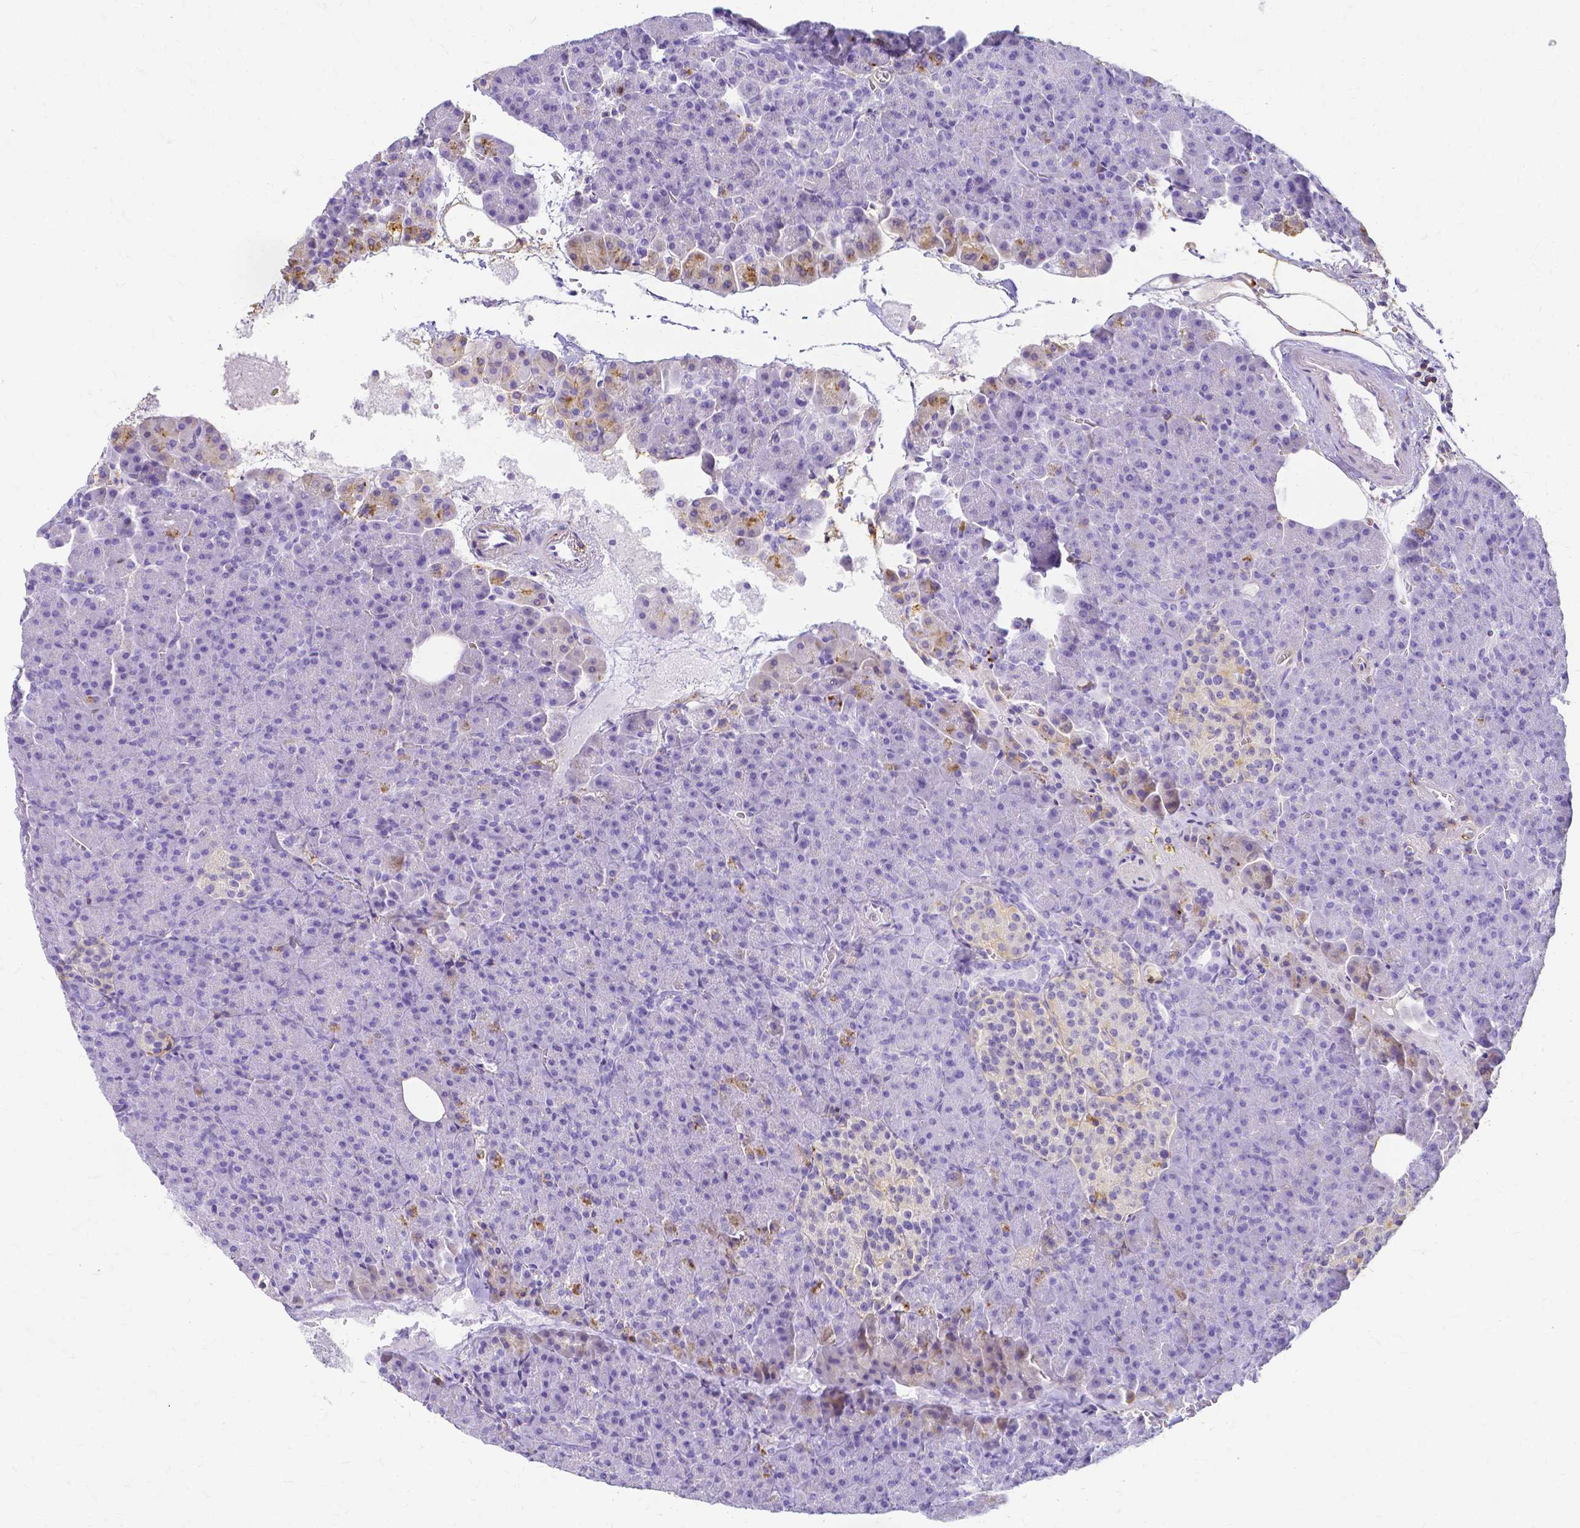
{"staining": {"intensity": "weak", "quantity": "<25%", "location": "cytoplasmic/membranous"}, "tissue": "pancreas", "cell_type": "Exocrine glandular cells", "image_type": "normal", "snomed": [{"axis": "morphology", "description": "Normal tissue, NOS"}, {"axis": "topography", "description": "Pancreas"}], "caption": "High power microscopy histopathology image of an immunohistochemistry histopathology image of unremarkable pancreas, revealing no significant expression in exocrine glandular cells. (Stains: DAB IHC with hematoxylin counter stain, Microscopy: brightfield microscopy at high magnification).", "gene": "HSPA12A", "patient": {"sex": "female", "age": 74}}